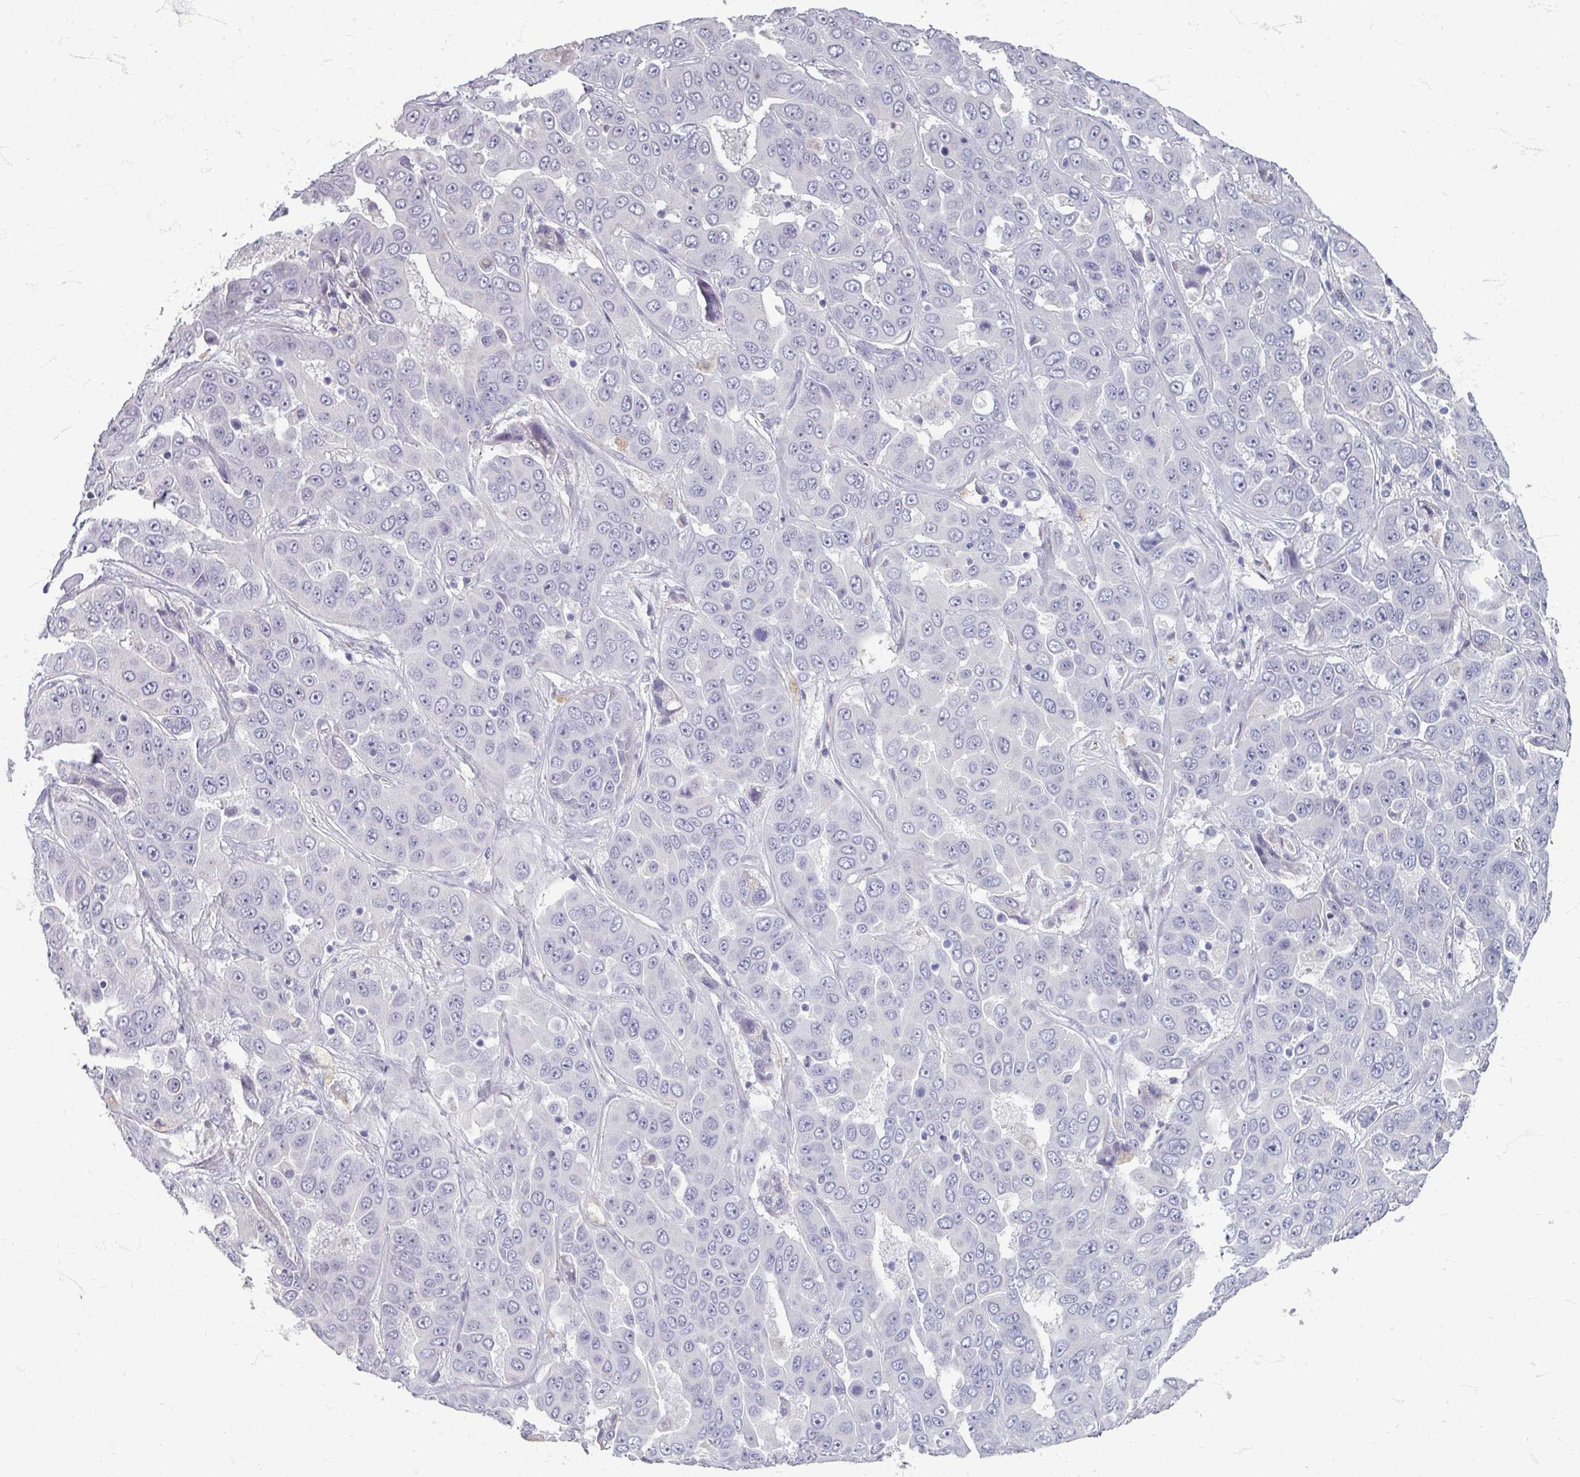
{"staining": {"intensity": "negative", "quantity": "none", "location": "none"}, "tissue": "liver cancer", "cell_type": "Tumor cells", "image_type": "cancer", "snomed": [{"axis": "morphology", "description": "Cholangiocarcinoma"}, {"axis": "topography", "description": "Liver"}], "caption": "Immunohistochemistry of cholangiocarcinoma (liver) shows no positivity in tumor cells.", "gene": "ZNF878", "patient": {"sex": "female", "age": 52}}